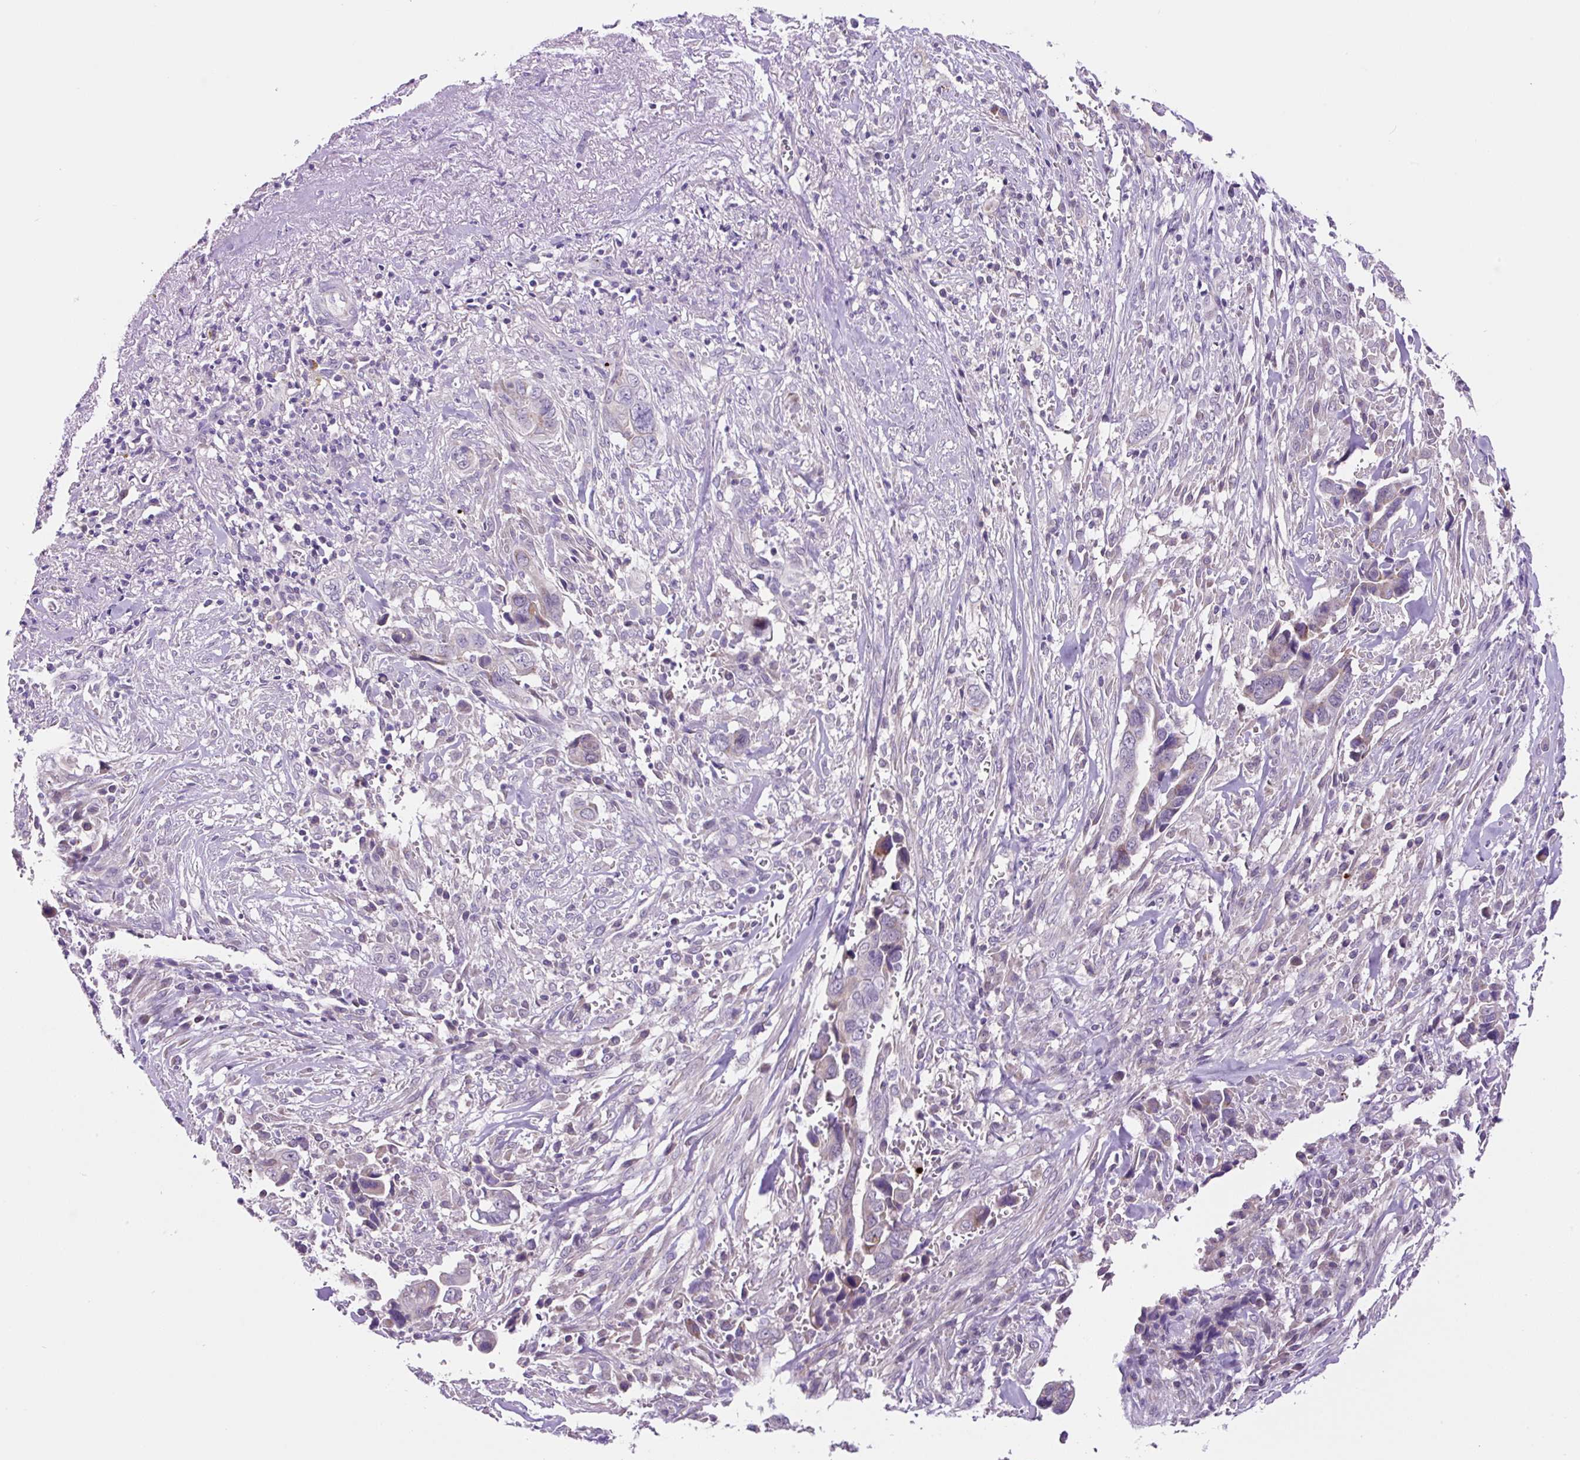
{"staining": {"intensity": "negative", "quantity": "none", "location": "none"}, "tissue": "liver cancer", "cell_type": "Tumor cells", "image_type": "cancer", "snomed": [{"axis": "morphology", "description": "Cholangiocarcinoma"}, {"axis": "topography", "description": "Liver"}], "caption": "Tumor cells are negative for protein expression in human liver cancer (cholangiocarcinoma). The staining is performed using DAB brown chromogen with nuclei counter-stained in using hematoxylin.", "gene": "OGDHL", "patient": {"sex": "female", "age": 79}}